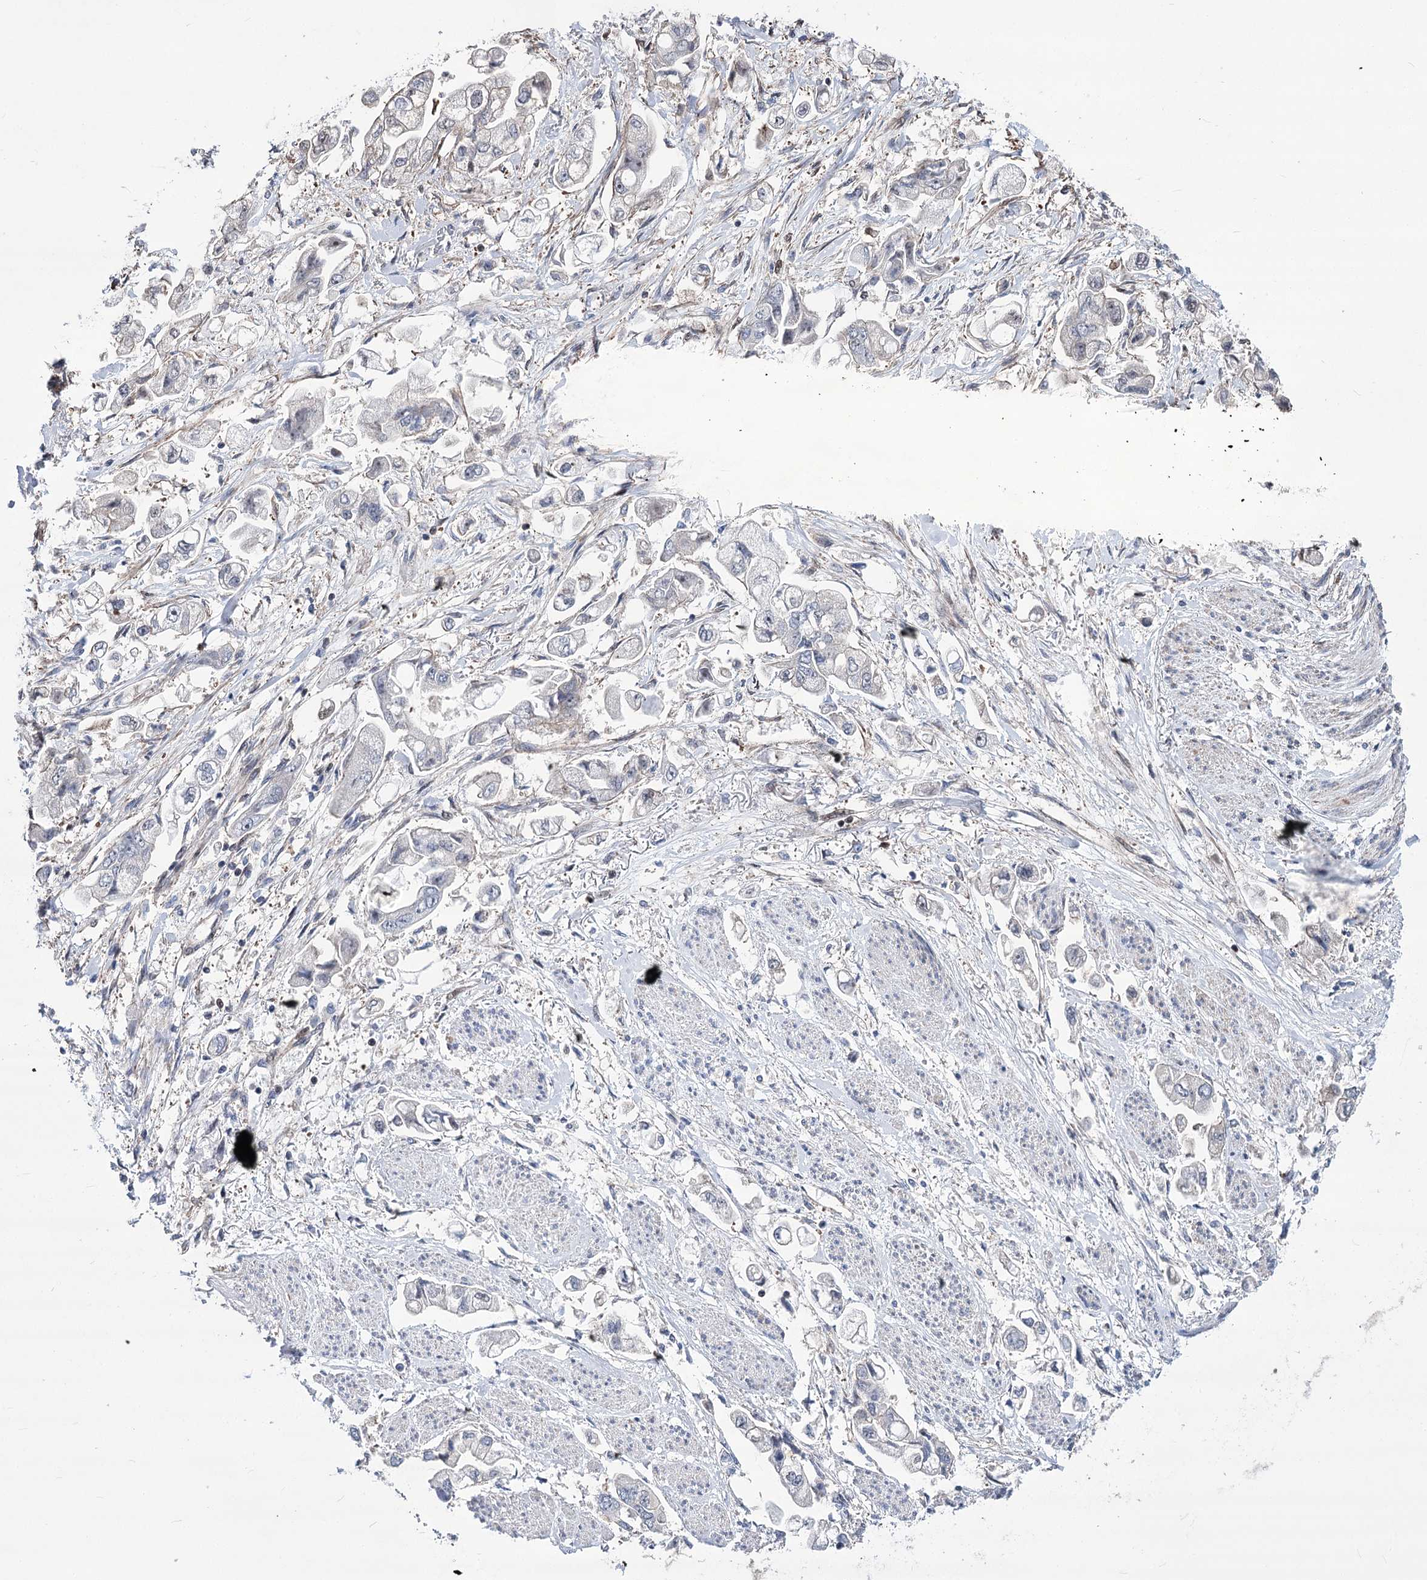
{"staining": {"intensity": "negative", "quantity": "none", "location": "none"}, "tissue": "stomach cancer", "cell_type": "Tumor cells", "image_type": "cancer", "snomed": [{"axis": "morphology", "description": "Adenocarcinoma, NOS"}, {"axis": "topography", "description": "Stomach"}], "caption": "Adenocarcinoma (stomach) was stained to show a protein in brown. There is no significant positivity in tumor cells.", "gene": "CHMP7", "patient": {"sex": "male", "age": 62}}